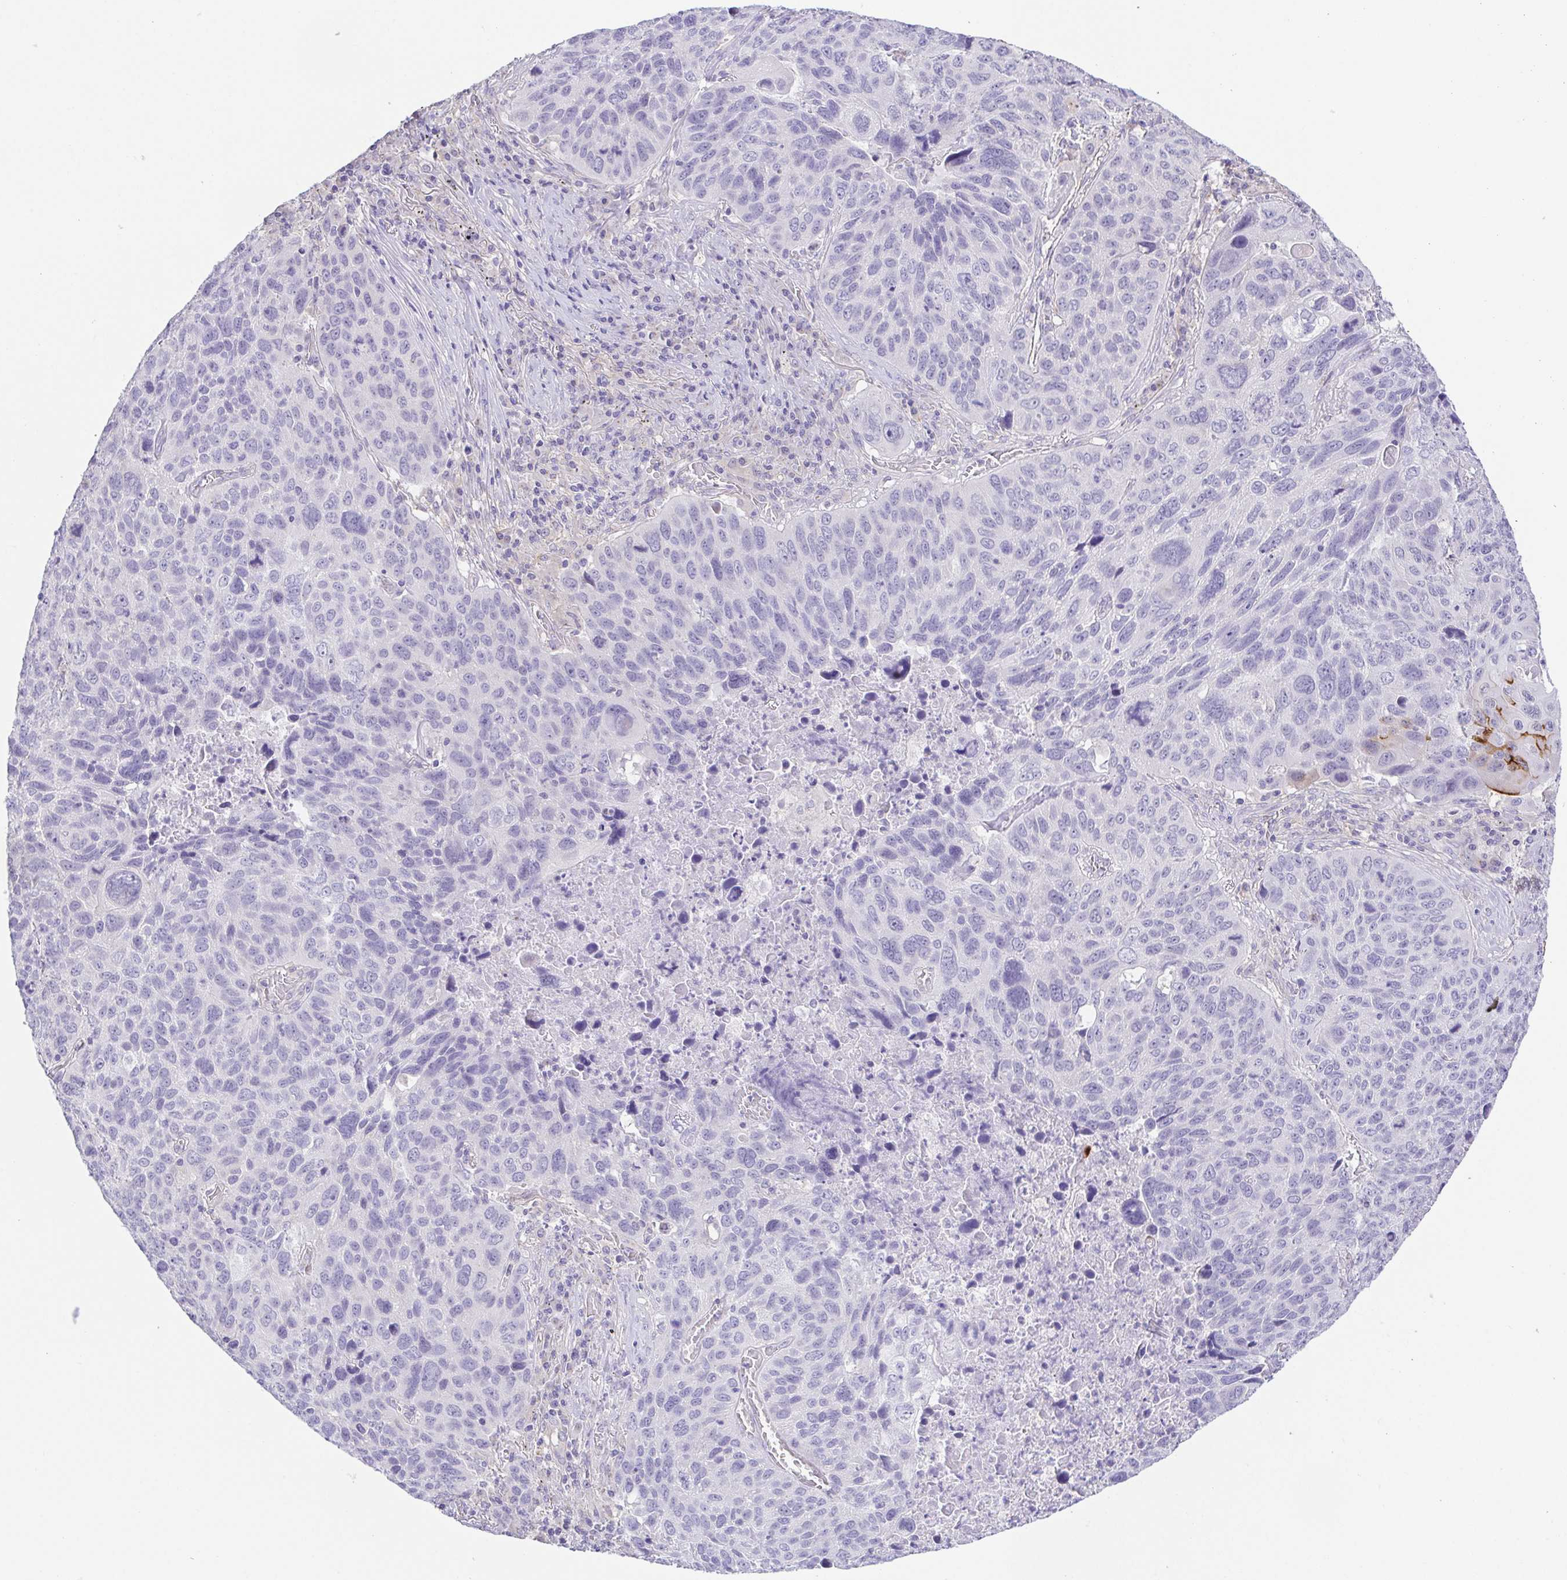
{"staining": {"intensity": "negative", "quantity": "none", "location": "none"}, "tissue": "lung cancer", "cell_type": "Tumor cells", "image_type": "cancer", "snomed": [{"axis": "morphology", "description": "Squamous cell carcinoma, NOS"}, {"axis": "topography", "description": "Lung"}], "caption": "Immunohistochemical staining of lung squamous cell carcinoma reveals no significant expression in tumor cells. (DAB (3,3'-diaminobenzidine) immunohistochemistry (IHC) visualized using brightfield microscopy, high magnification).", "gene": "KRTDAP", "patient": {"sex": "male", "age": 68}}